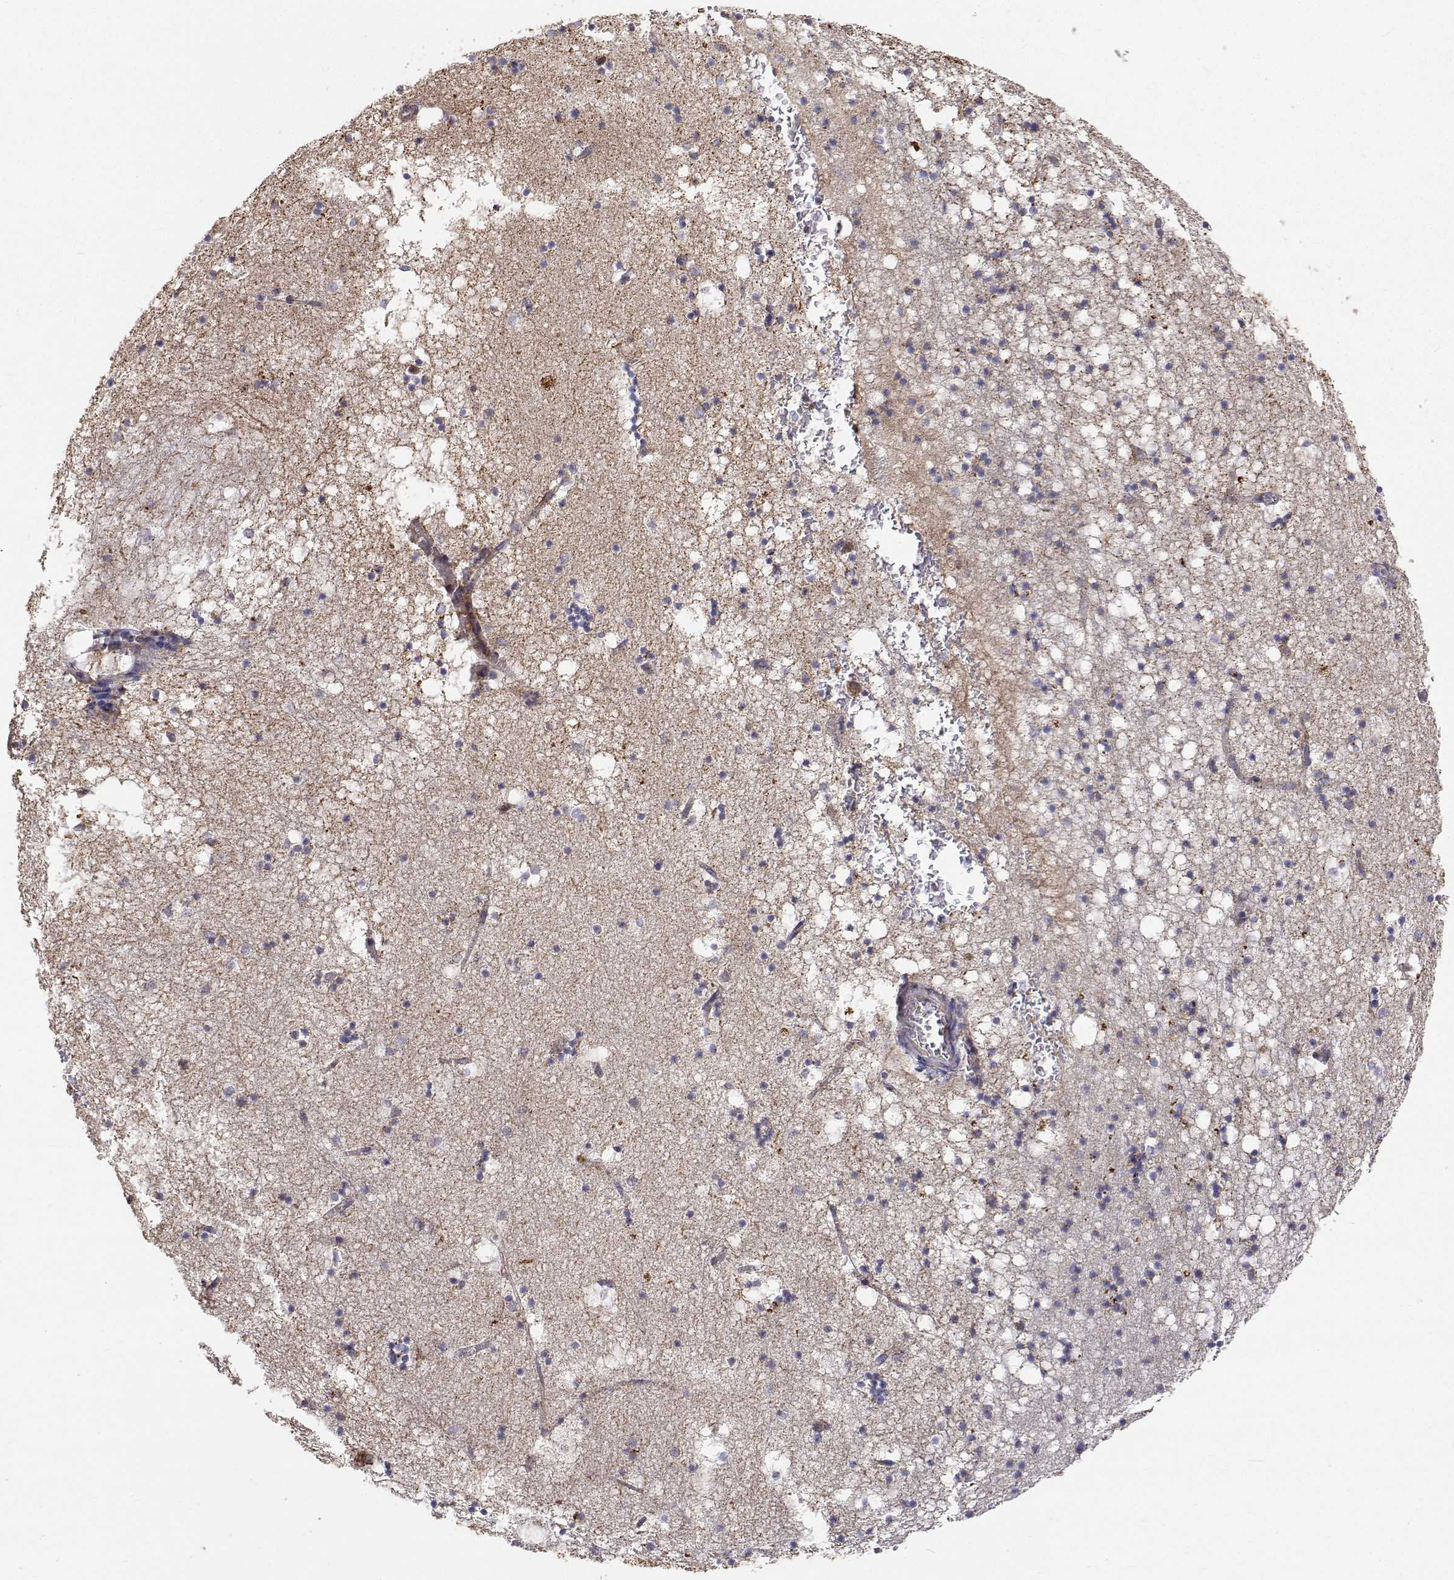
{"staining": {"intensity": "weak", "quantity": "<25%", "location": "cytoplasmic/membranous"}, "tissue": "hippocampus", "cell_type": "Glial cells", "image_type": "normal", "snomed": [{"axis": "morphology", "description": "Normal tissue, NOS"}, {"axis": "topography", "description": "Hippocampus"}], "caption": "Immunohistochemistry of unremarkable hippocampus exhibits no positivity in glial cells.", "gene": "SPICE1", "patient": {"sex": "male", "age": 58}}